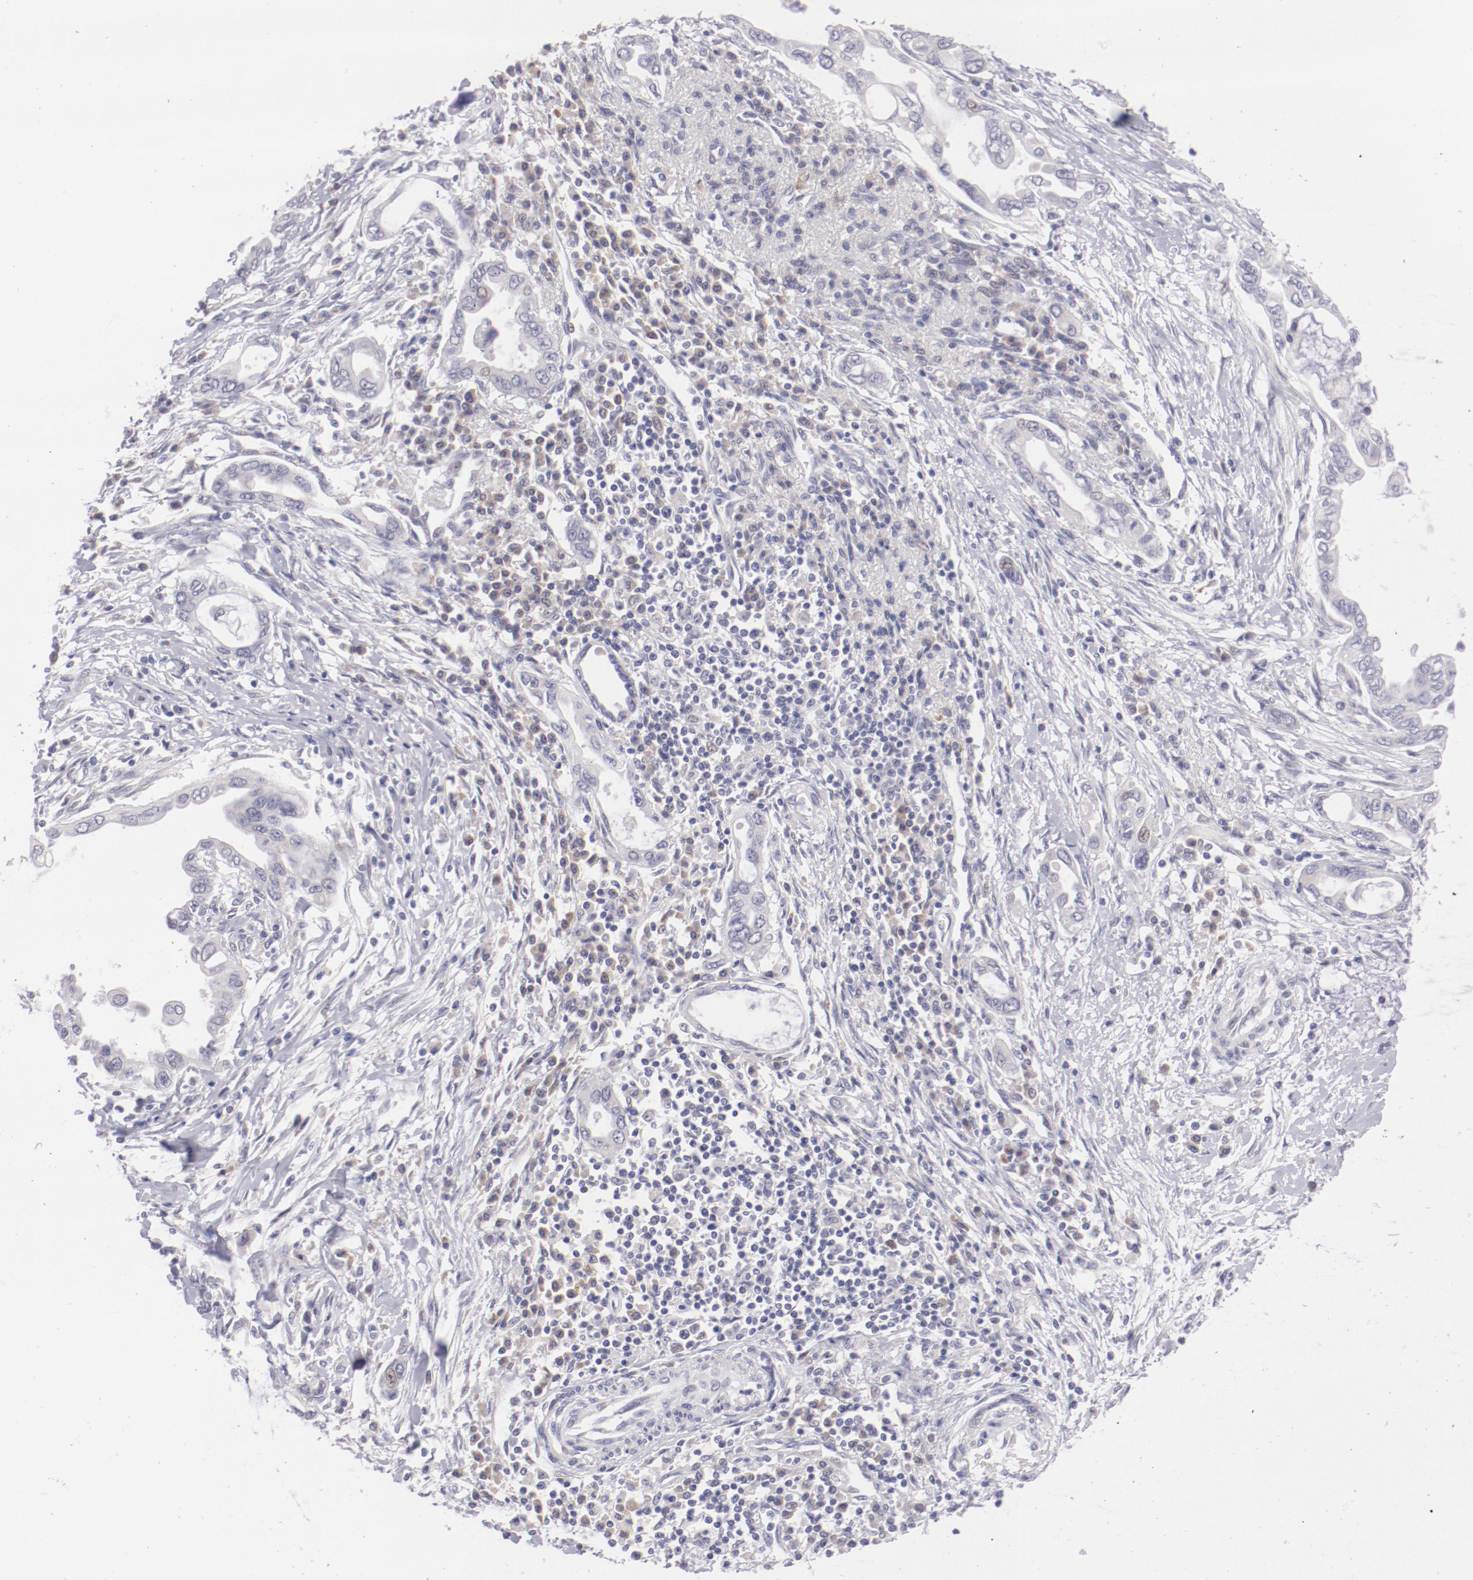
{"staining": {"intensity": "negative", "quantity": "none", "location": "none"}, "tissue": "pancreatic cancer", "cell_type": "Tumor cells", "image_type": "cancer", "snomed": [{"axis": "morphology", "description": "Adenocarcinoma, NOS"}, {"axis": "topography", "description": "Pancreas"}], "caption": "Tumor cells are negative for brown protein staining in pancreatic cancer. The staining is performed using DAB brown chromogen with nuclei counter-stained in using hematoxylin.", "gene": "TRAF3", "patient": {"sex": "female", "age": 57}}